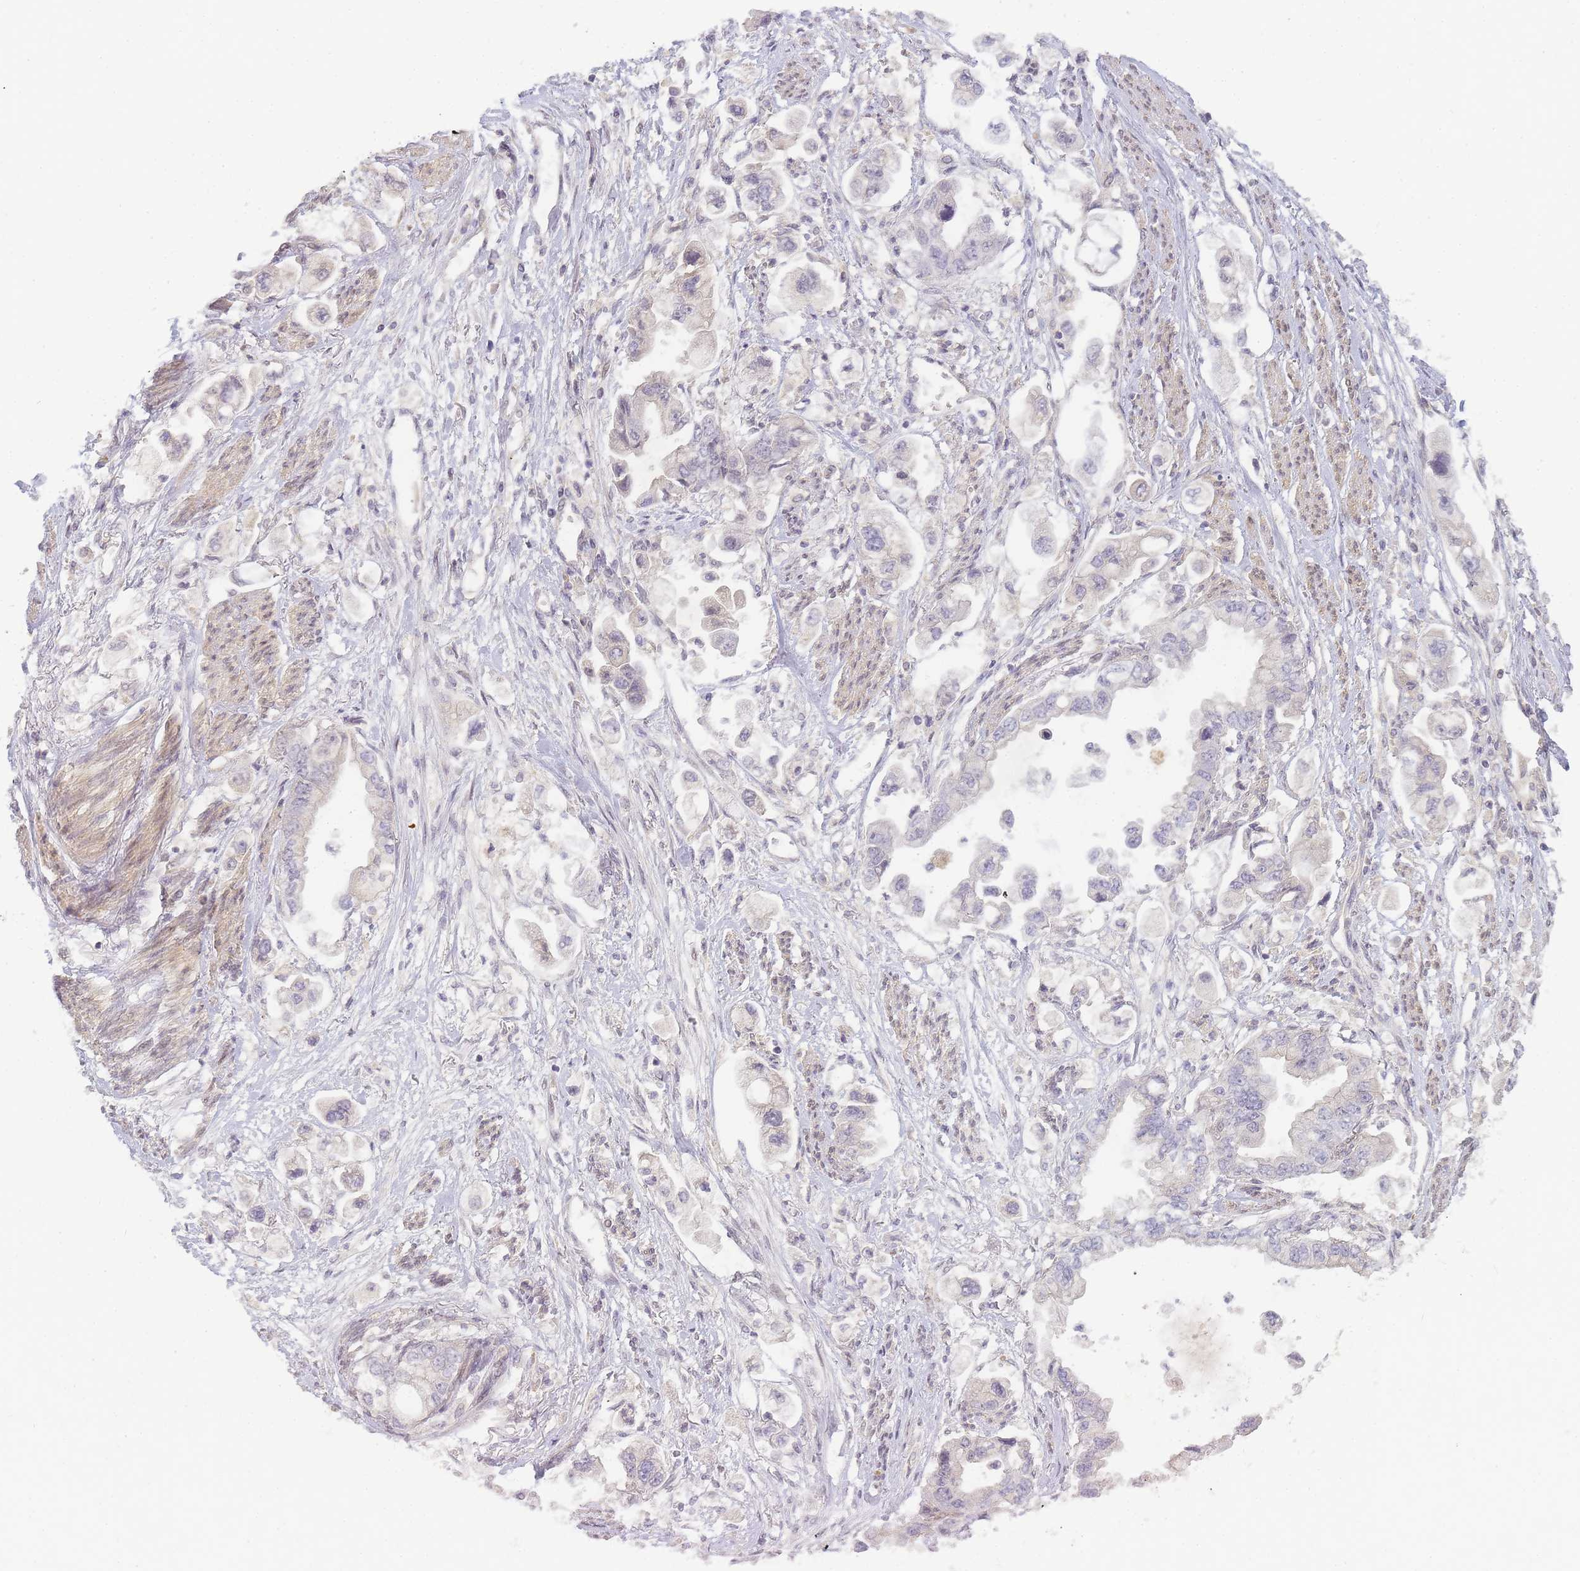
{"staining": {"intensity": "negative", "quantity": "none", "location": "none"}, "tissue": "stomach cancer", "cell_type": "Tumor cells", "image_type": "cancer", "snomed": [{"axis": "morphology", "description": "Adenocarcinoma, NOS"}, {"axis": "topography", "description": "Stomach"}], "caption": "This is an immunohistochemistry (IHC) photomicrograph of adenocarcinoma (stomach). There is no positivity in tumor cells.", "gene": "RRAD", "patient": {"sex": "male", "age": 62}}